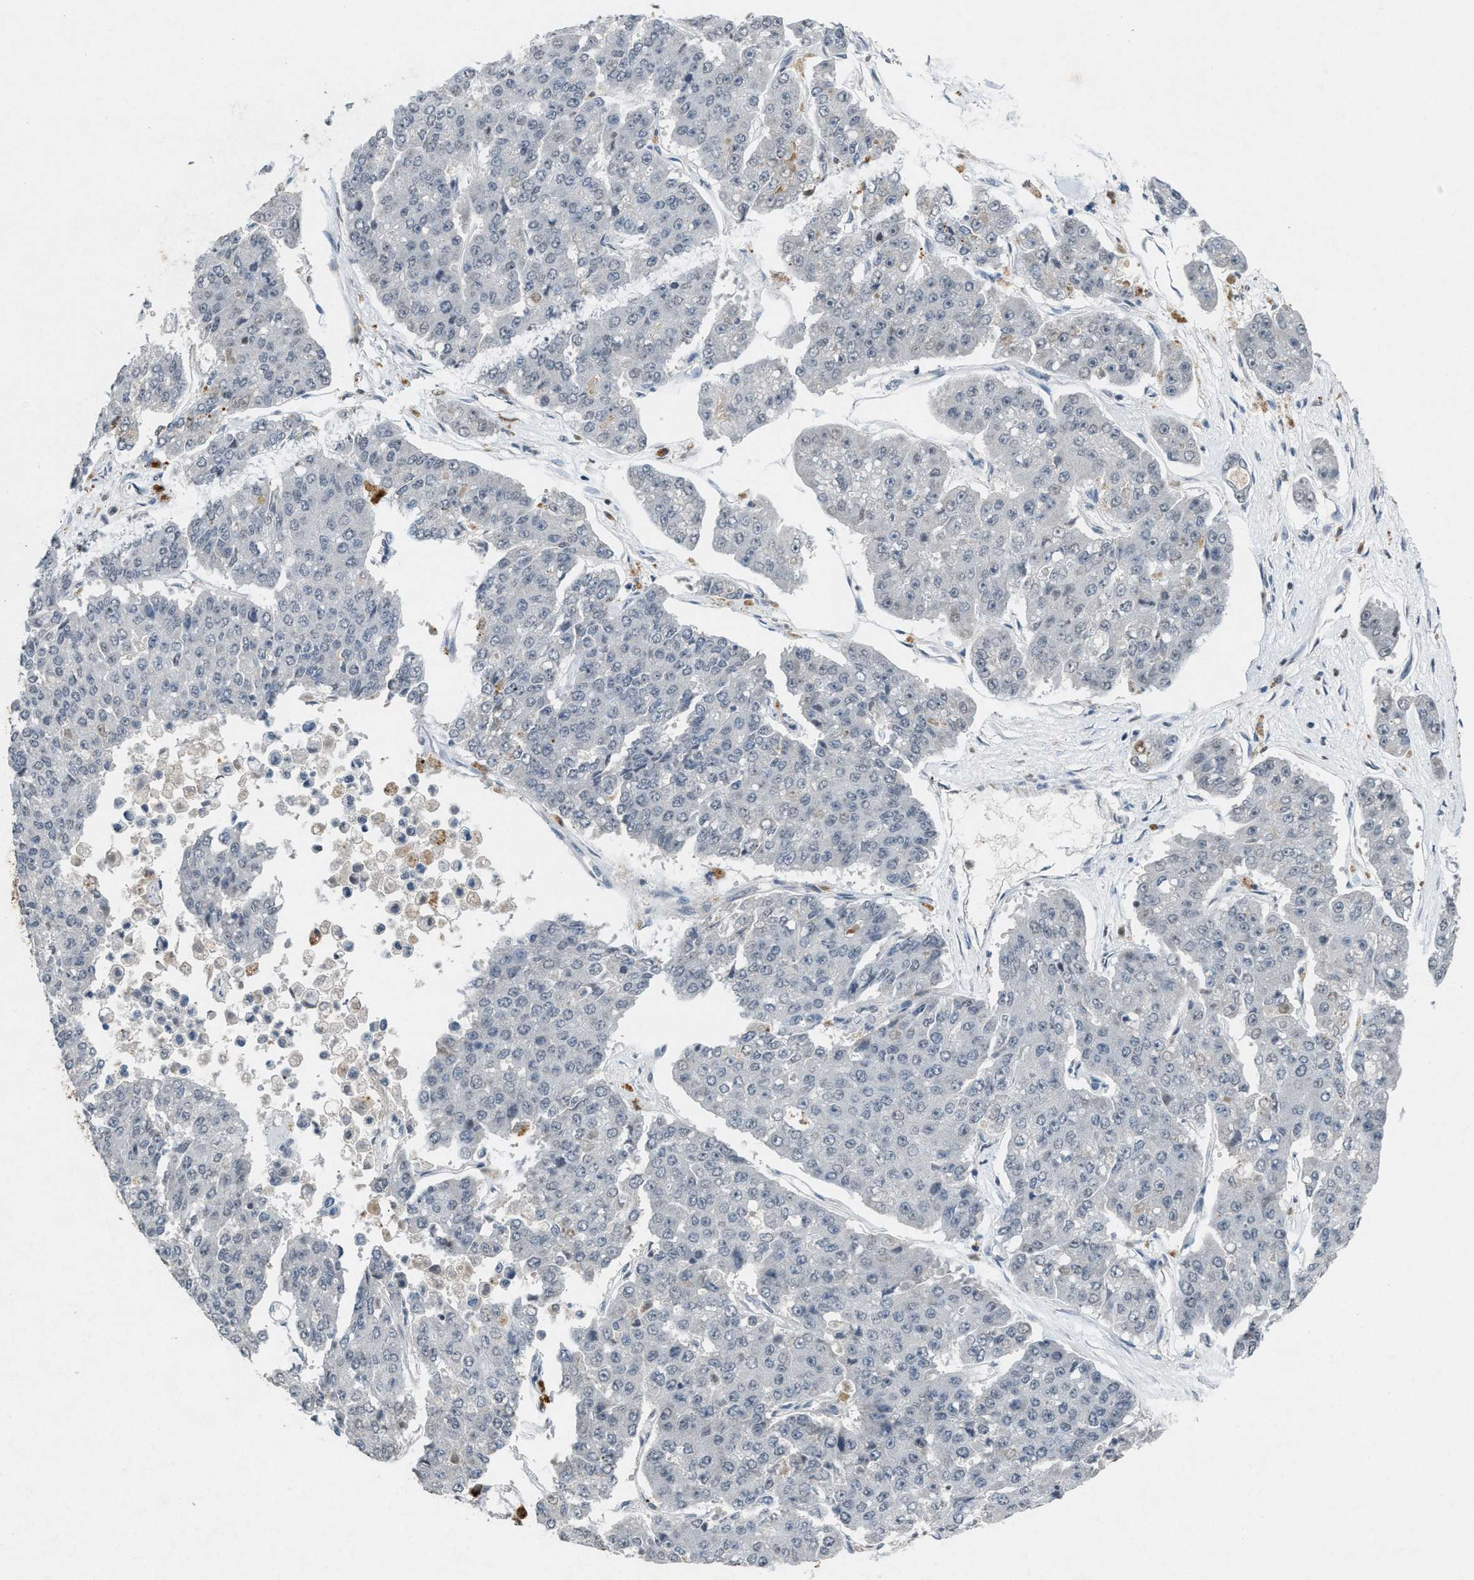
{"staining": {"intensity": "negative", "quantity": "none", "location": "none"}, "tissue": "pancreatic cancer", "cell_type": "Tumor cells", "image_type": "cancer", "snomed": [{"axis": "morphology", "description": "Adenocarcinoma, NOS"}, {"axis": "topography", "description": "Pancreas"}], "caption": "Immunohistochemical staining of human pancreatic cancer shows no significant expression in tumor cells.", "gene": "SLC5A5", "patient": {"sex": "male", "age": 50}}